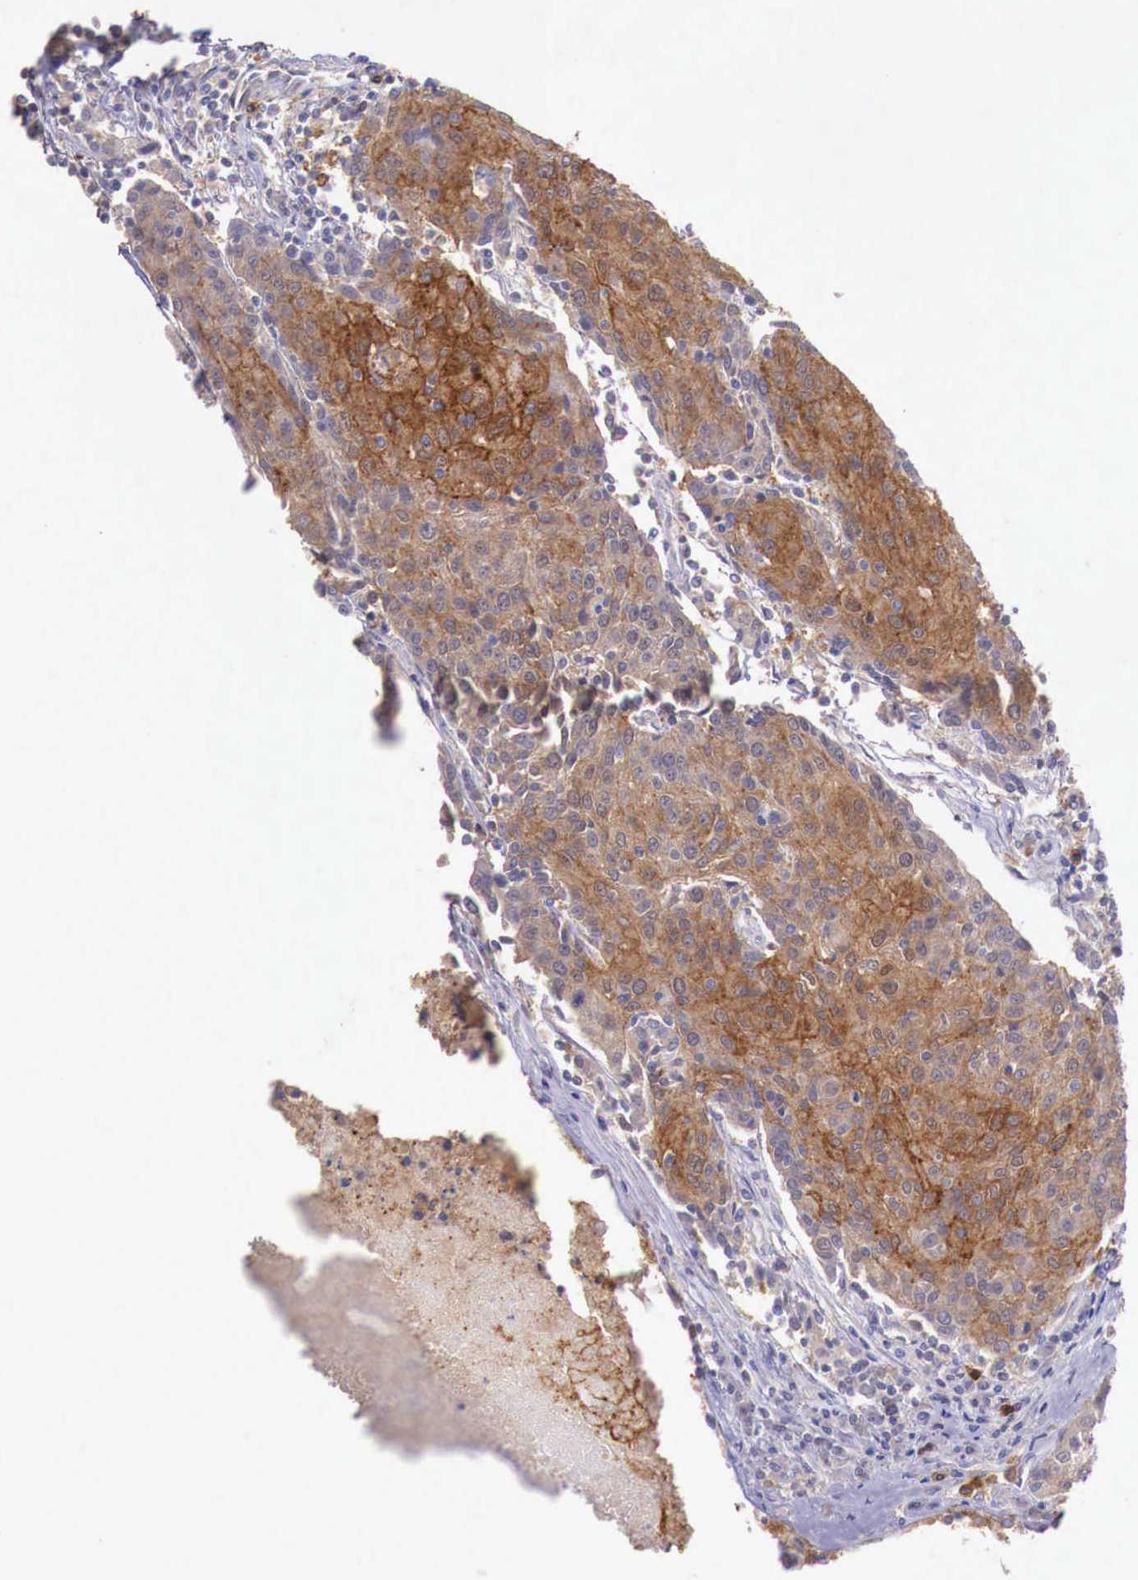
{"staining": {"intensity": "moderate", "quantity": ">75%", "location": "cytoplasmic/membranous"}, "tissue": "urothelial cancer", "cell_type": "Tumor cells", "image_type": "cancer", "snomed": [{"axis": "morphology", "description": "Urothelial carcinoma, High grade"}, {"axis": "topography", "description": "Urinary bladder"}], "caption": "Urothelial cancer stained for a protein (brown) displays moderate cytoplasmic/membranous positive staining in approximately >75% of tumor cells.", "gene": "GAB2", "patient": {"sex": "female", "age": 85}}